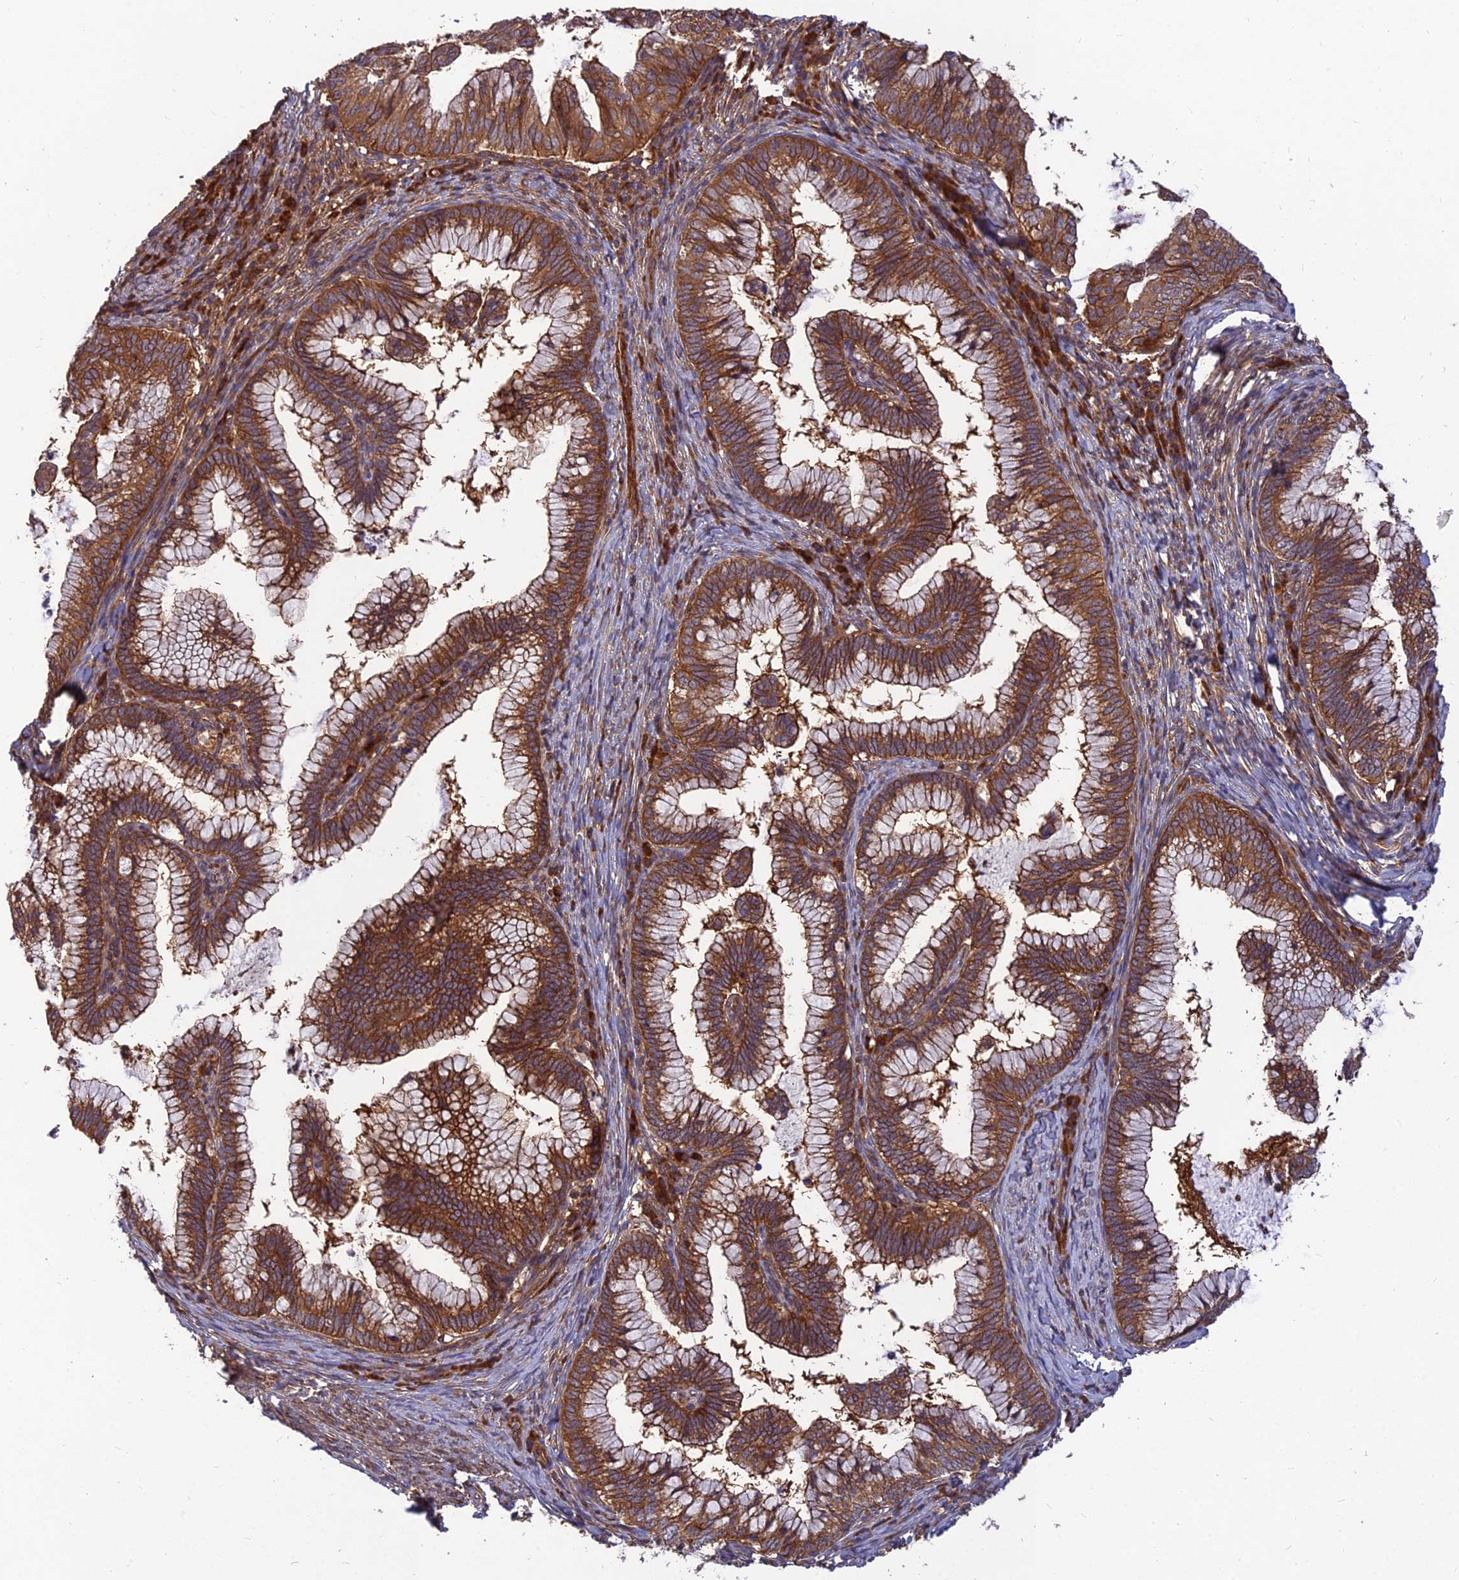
{"staining": {"intensity": "strong", "quantity": ">75%", "location": "cytoplasmic/membranous"}, "tissue": "cervical cancer", "cell_type": "Tumor cells", "image_type": "cancer", "snomed": [{"axis": "morphology", "description": "Adenocarcinoma, NOS"}, {"axis": "topography", "description": "Cervix"}], "caption": "A brown stain shows strong cytoplasmic/membranous expression of a protein in cervical cancer (adenocarcinoma) tumor cells.", "gene": "RELCH", "patient": {"sex": "female", "age": 36}}